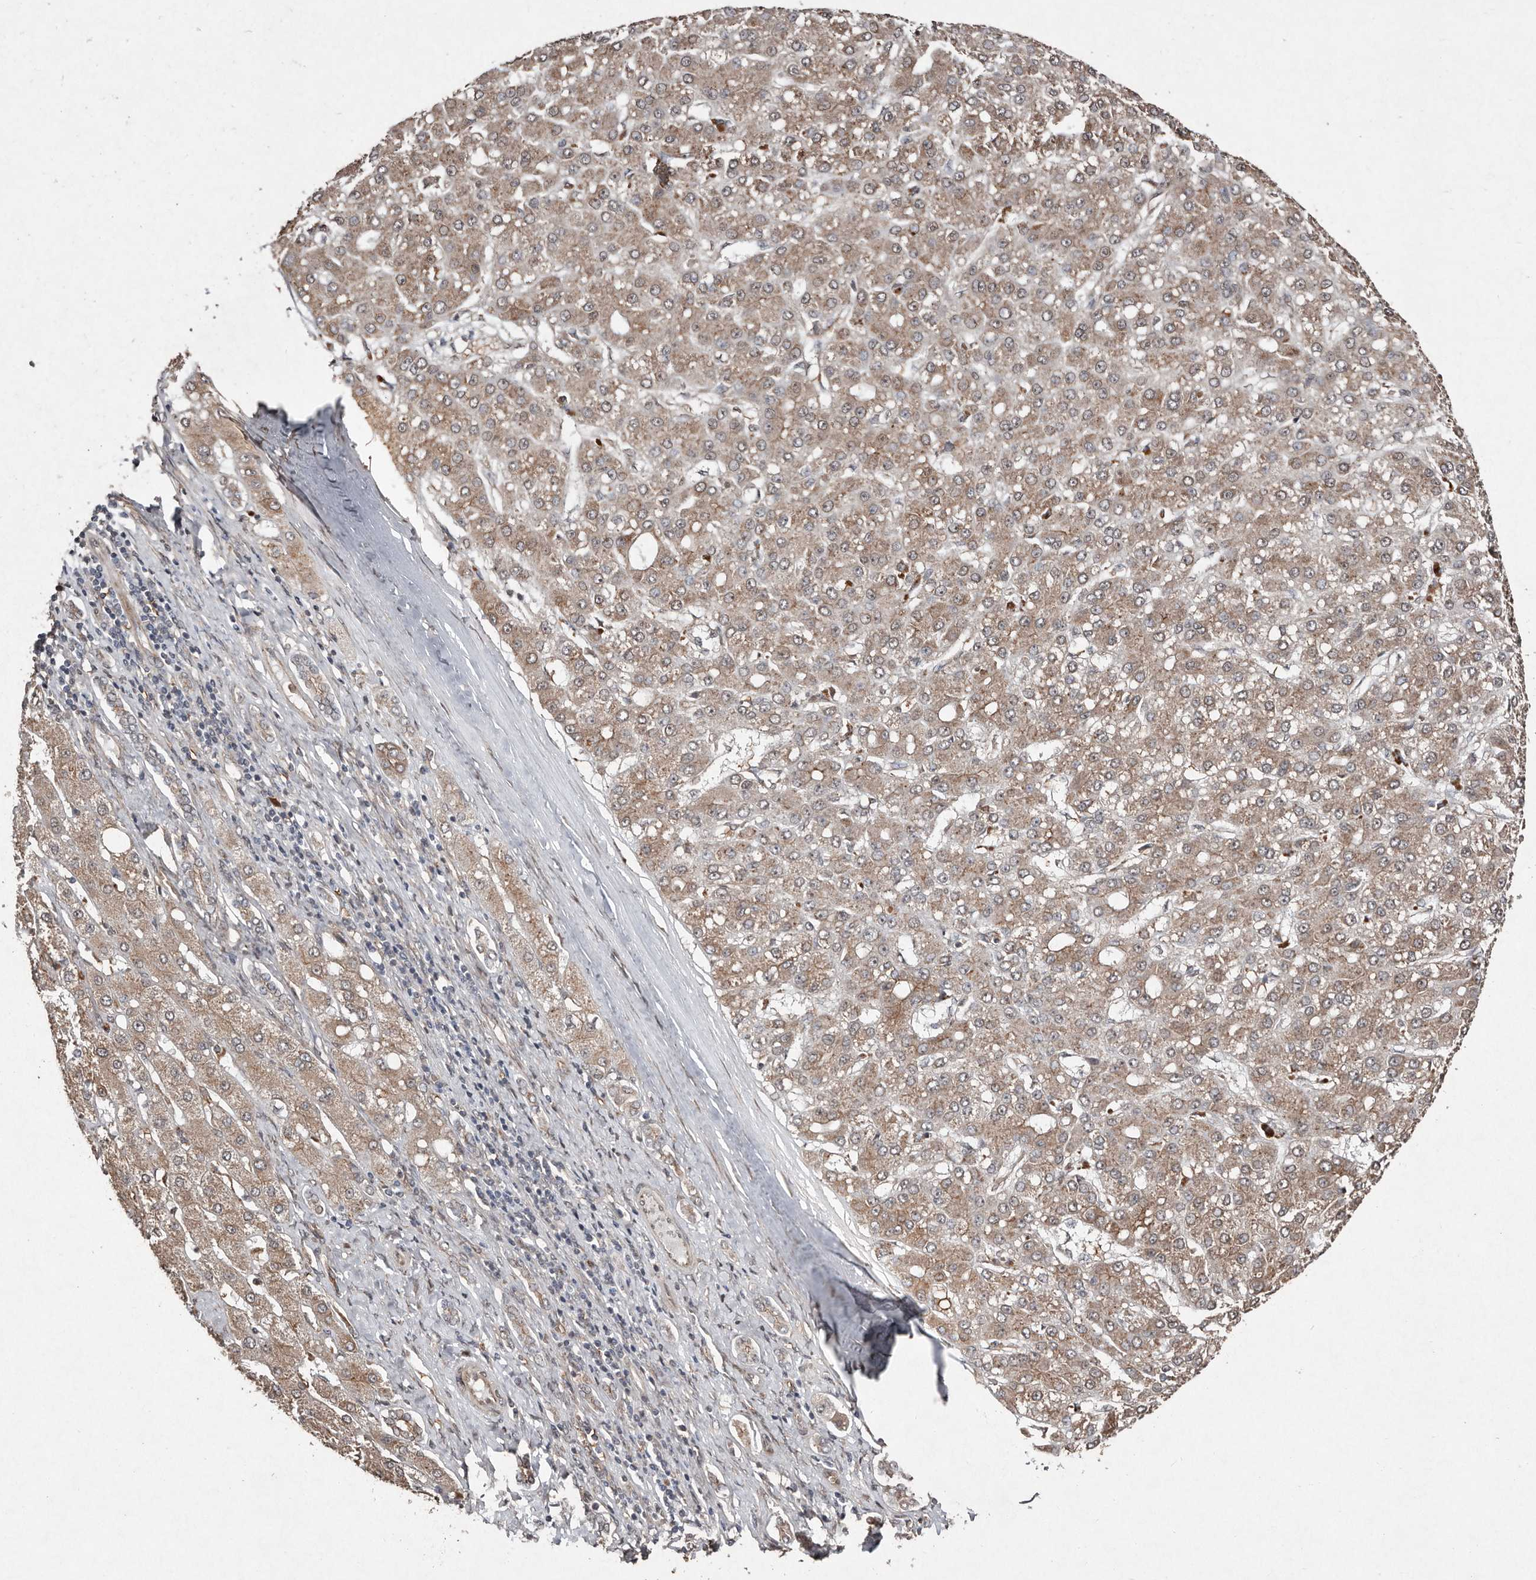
{"staining": {"intensity": "moderate", "quantity": ">75%", "location": "cytoplasmic/membranous"}, "tissue": "liver cancer", "cell_type": "Tumor cells", "image_type": "cancer", "snomed": [{"axis": "morphology", "description": "Carcinoma, Hepatocellular, NOS"}, {"axis": "topography", "description": "Liver"}], "caption": "IHC photomicrograph of hepatocellular carcinoma (liver) stained for a protein (brown), which displays medium levels of moderate cytoplasmic/membranous staining in approximately >75% of tumor cells.", "gene": "DIP2C", "patient": {"sex": "male", "age": 67}}